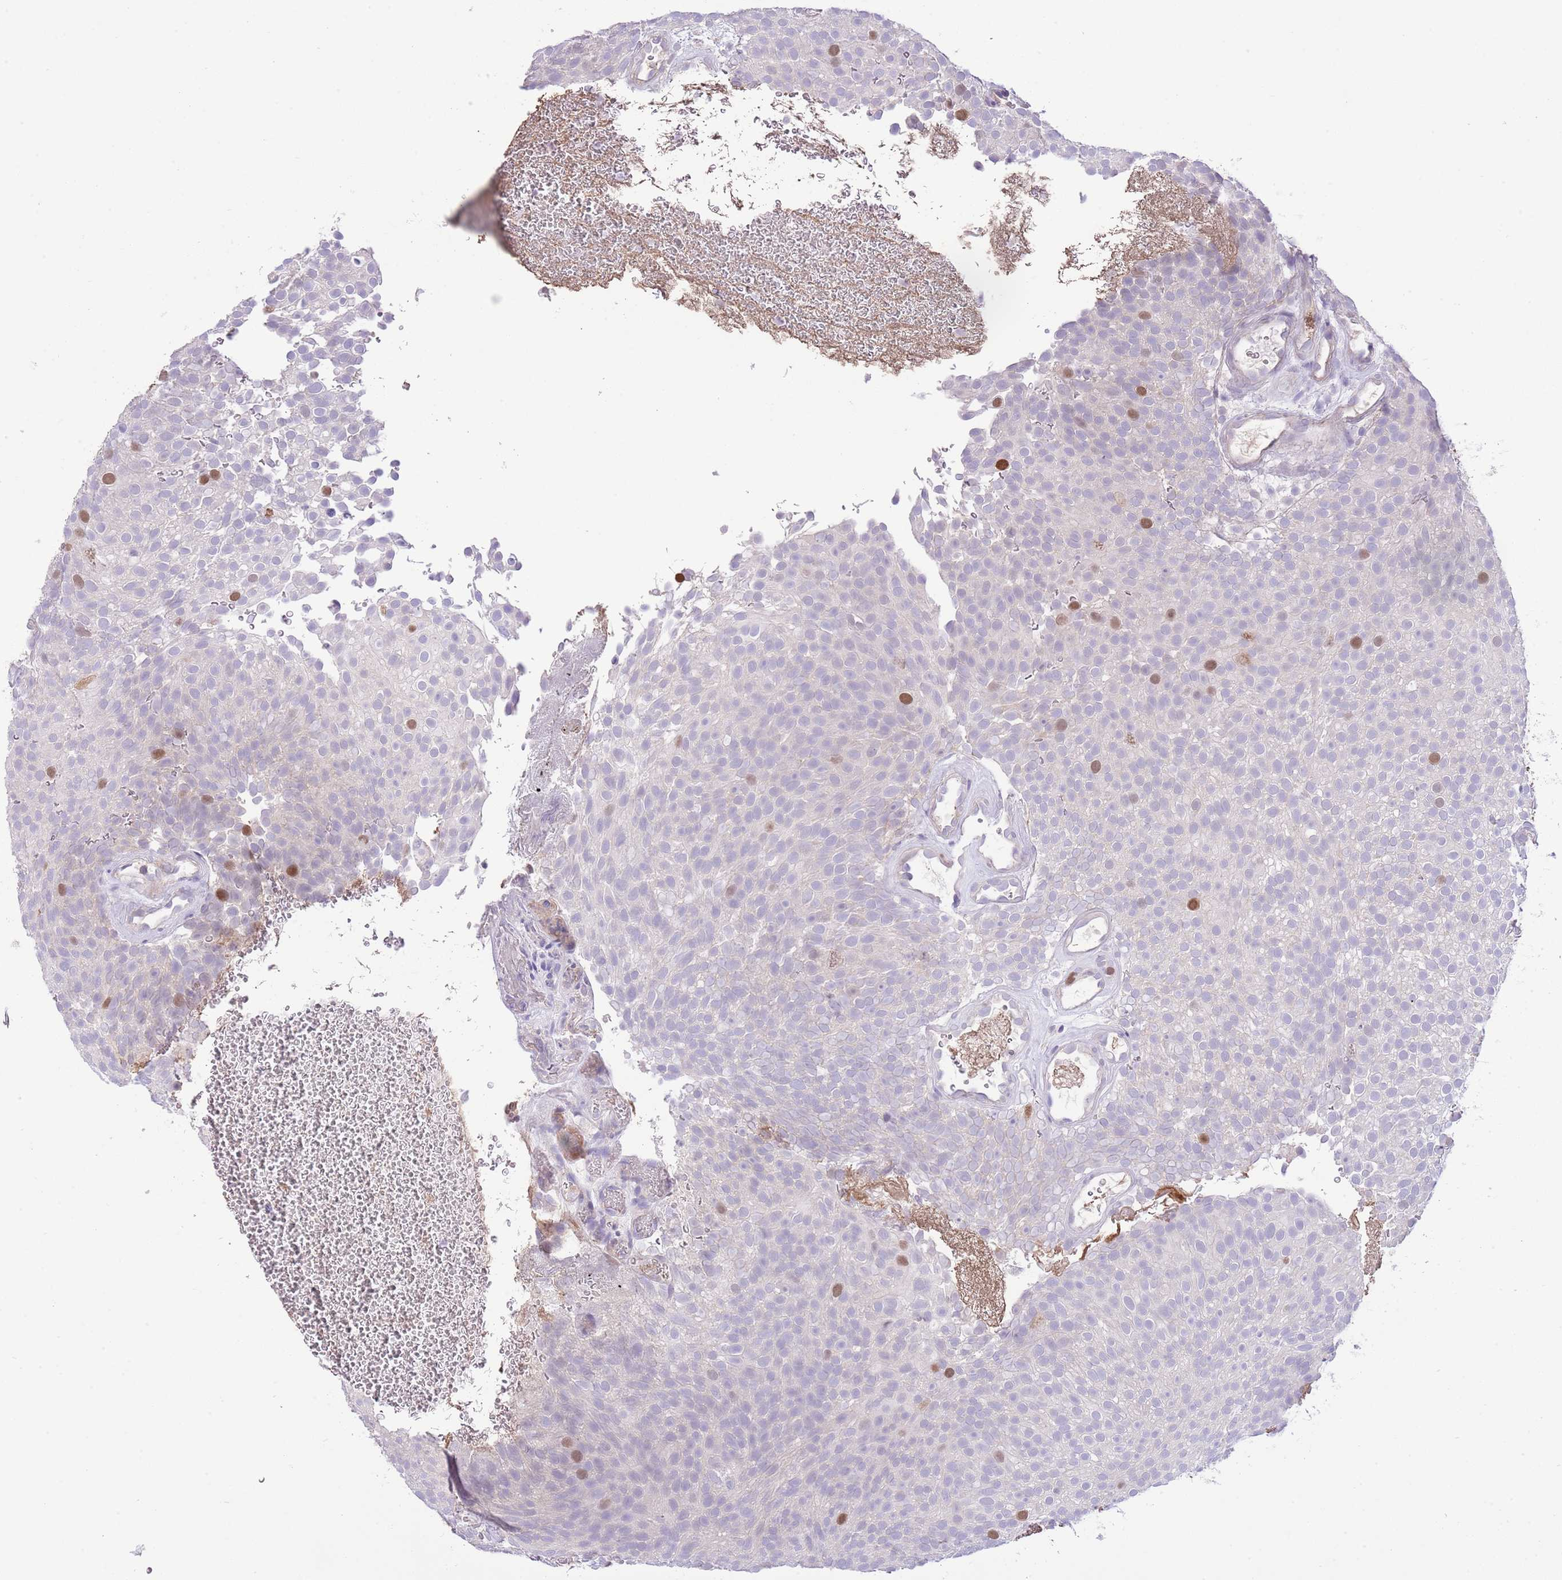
{"staining": {"intensity": "moderate", "quantity": "<25%", "location": "nuclear"}, "tissue": "urothelial cancer", "cell_type": "Tumor cells", "image_type": "cancer", "snomed": [{"axis": "morphology", "description": "Urothelial carcinoma, Low grade"}, {"axis": "topography", "description": "Urinary bladder"}], "caption": "Immunohistochemical staining of urothelial carcinoma (low-grade) exhibits moderate nuclear protein positivity in approximately <25% of tumor cells.", "gene": "FBRSL1", "patient": {"sex": "male", "age": 78}}